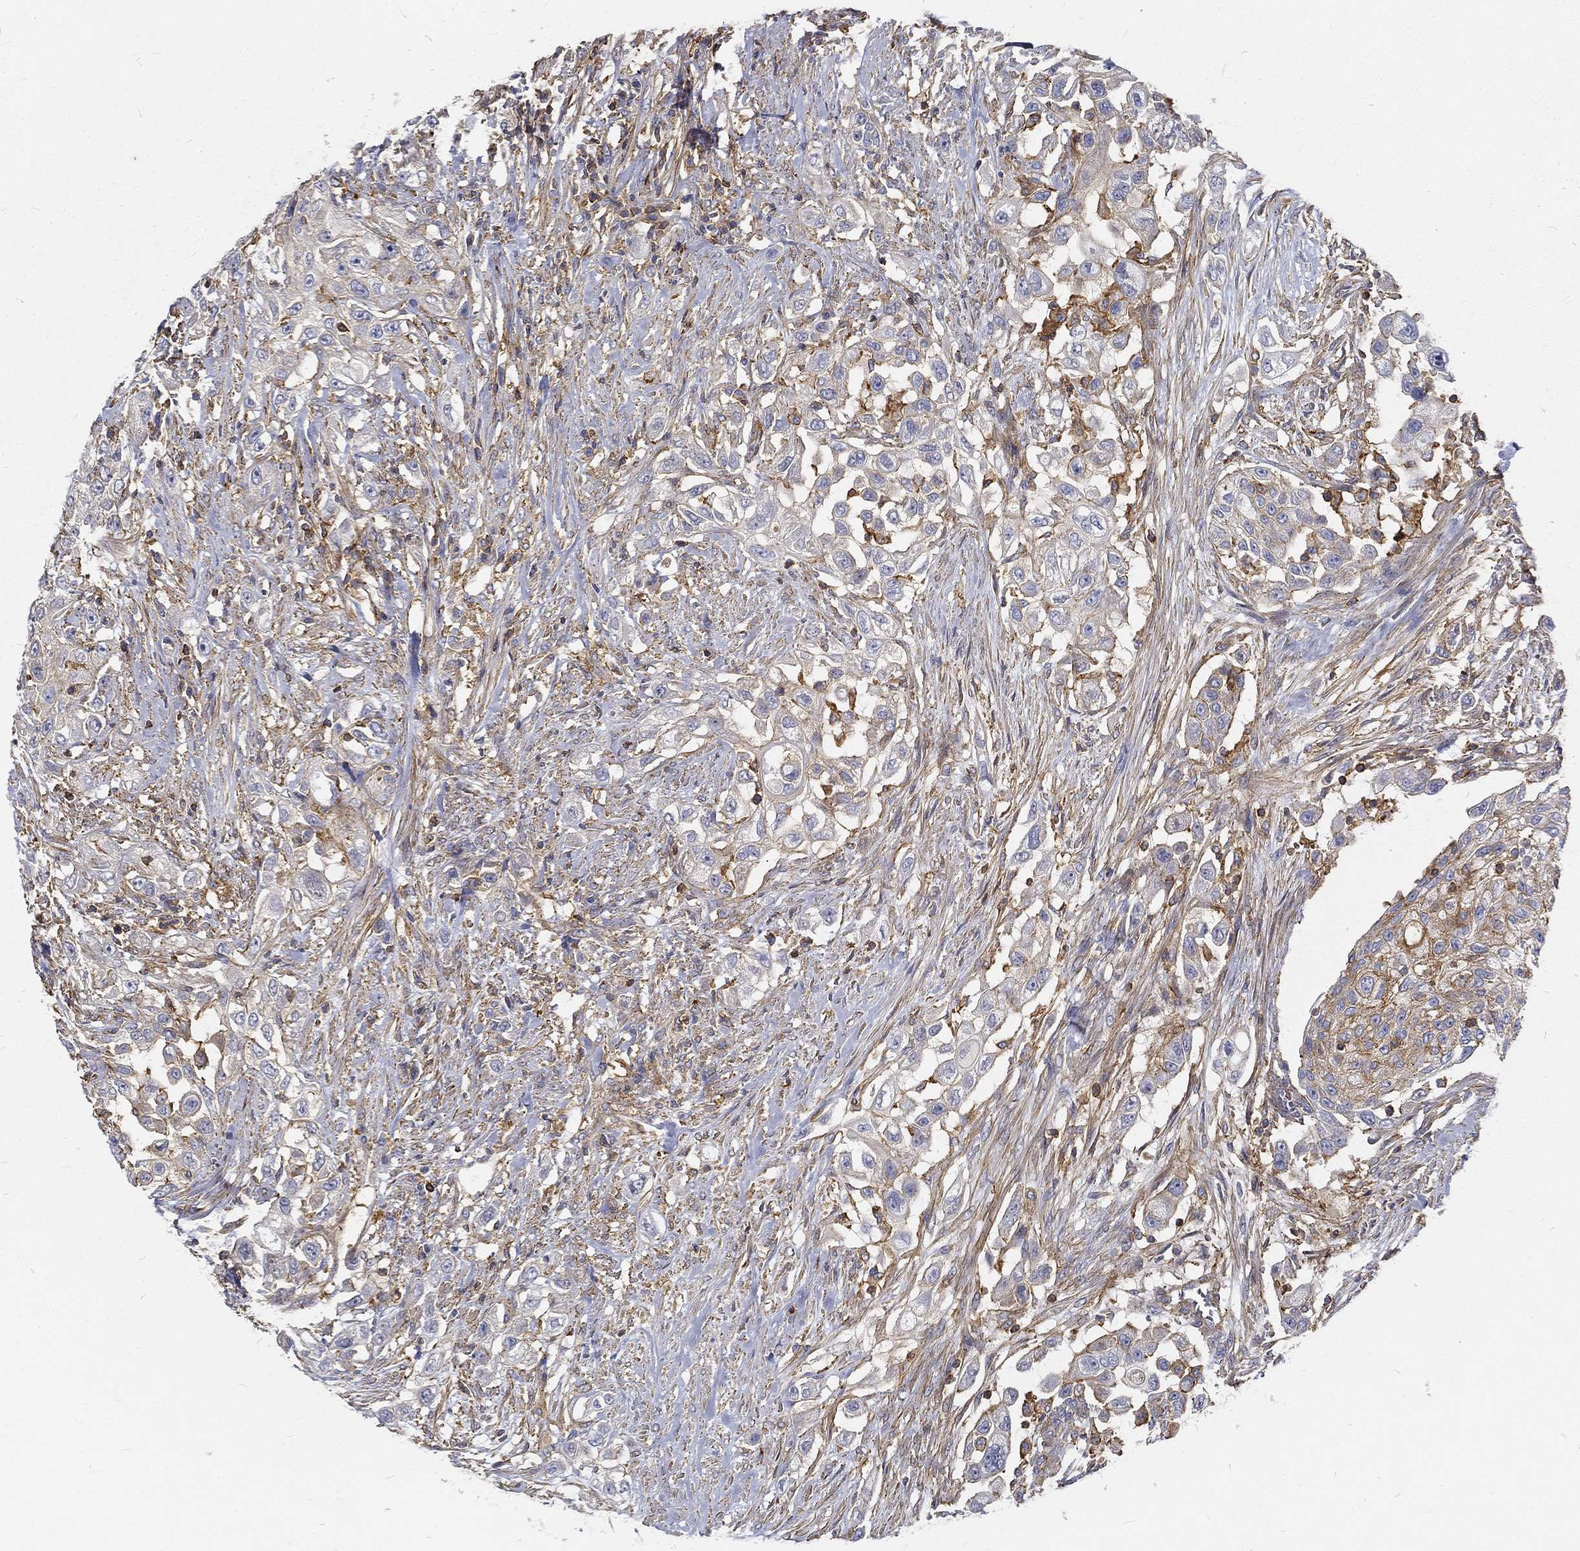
{"staining": {"intensity": "moderate", "quantity": "<25%", "location": "cytoplasmic/membranous"}, "tissue": "urothelial cancer", "cell_type": "Tumor cells", "image_type": "cancer", "snomed": [{"axis": "morphology", "description": "Urothelial carcinoma, High grade"}, {"axis": "topography", "description": "Urinary bladder"}], "caption": "This is a micrograph of immunohistochemistry staining of urothelial carcinoma (high-grade), which shows moderate staining in the cytoplasmic/membranous of tumor cells.", "gene": "MTMR11", "patient": {"sex": "female", "age": 56}}